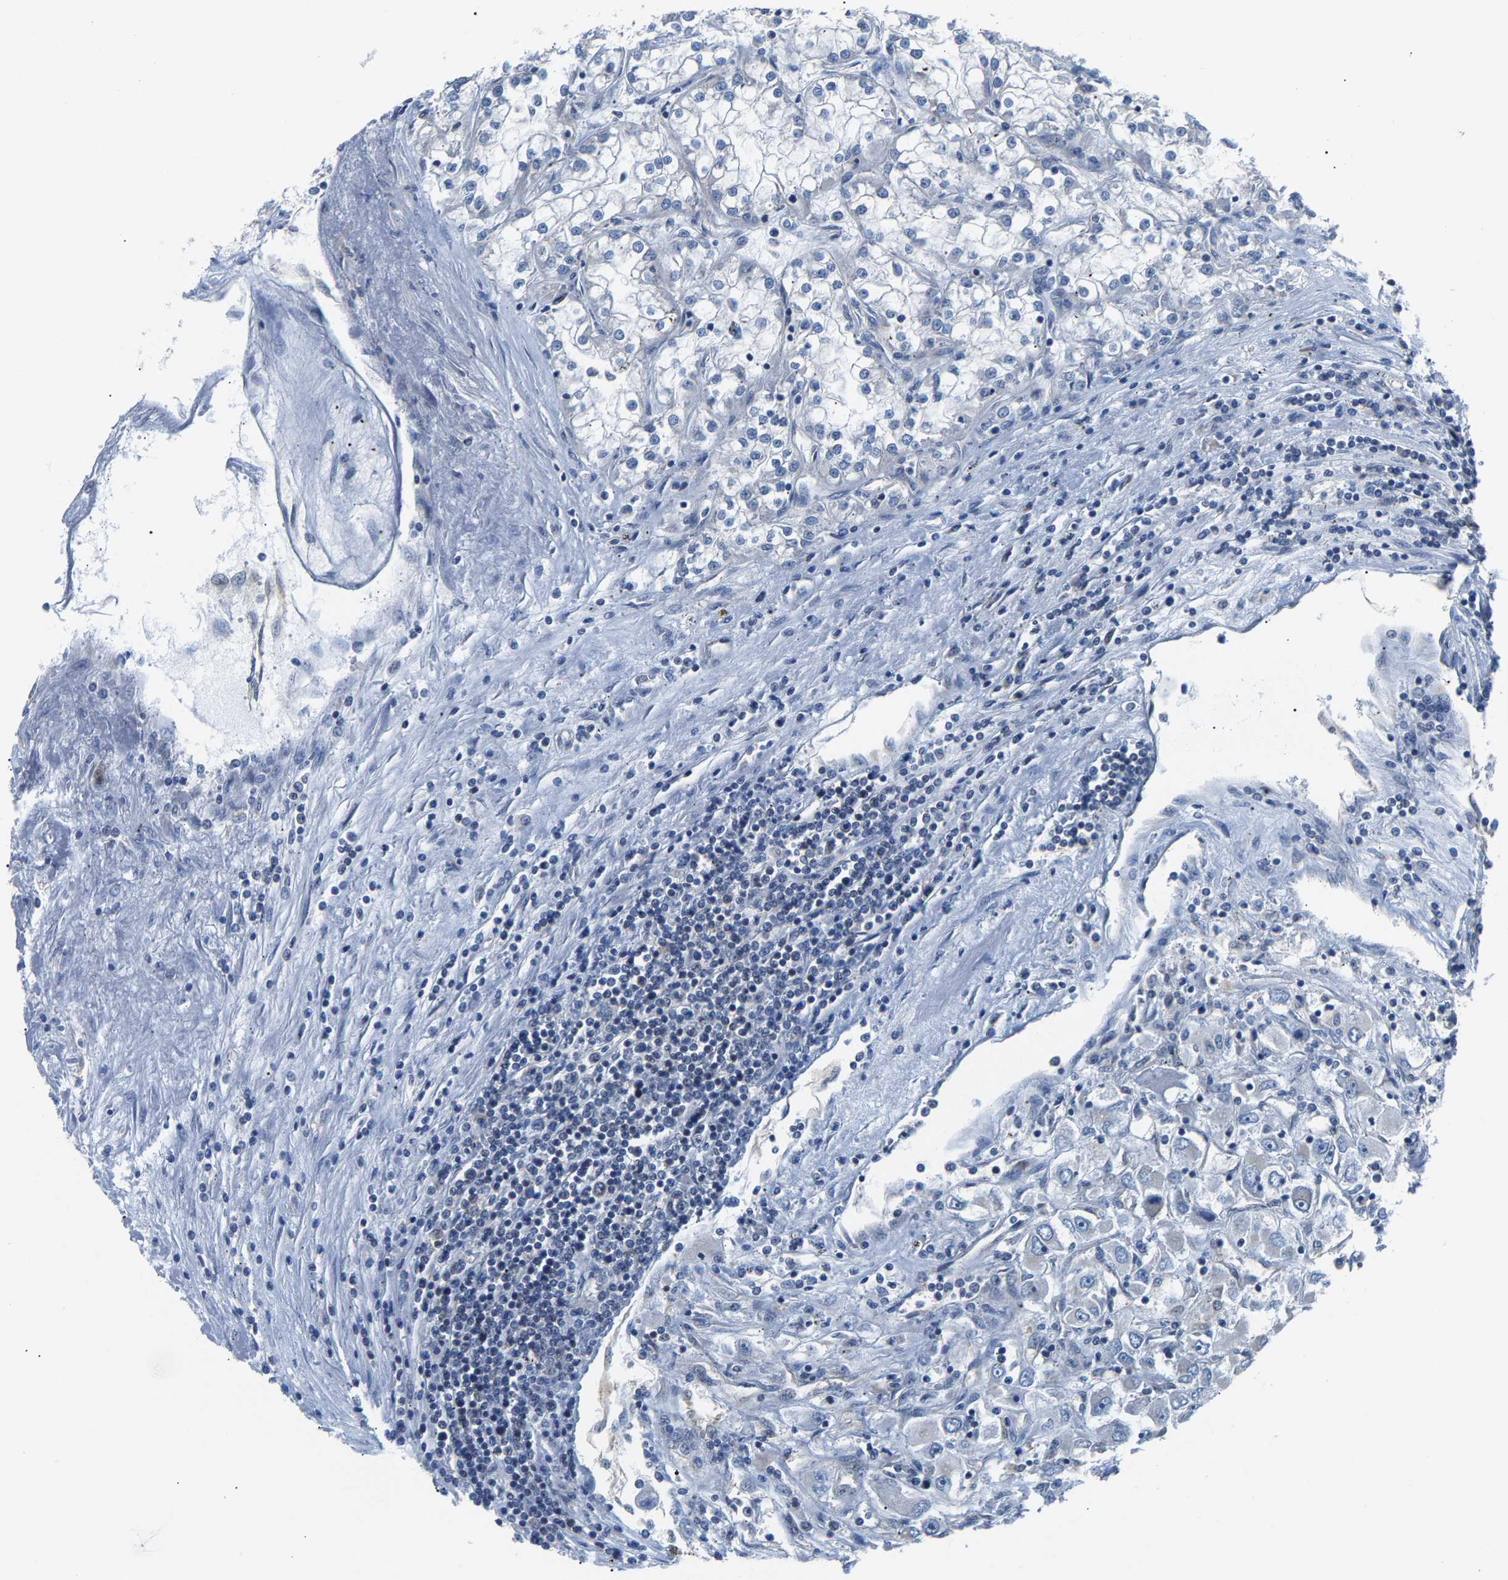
{"staining": {"intensity": "negative", "quantity": "none", "location": "none"}, "tissue": "renal cancer", "cell_type": "Tumor cells", "image_type": "cancer", "snomed": [{"axis": "morphology", "description": "Adenocarcinoma, NOS"}, {"axis": "topography", "description": "Kidney"}], "caption": "The image demonstrates no significant expression in tumor cells of adenocarcinoma (renal).", "gene": "ARHGEF12", "patient": {"sex": "female", "age": 52}}